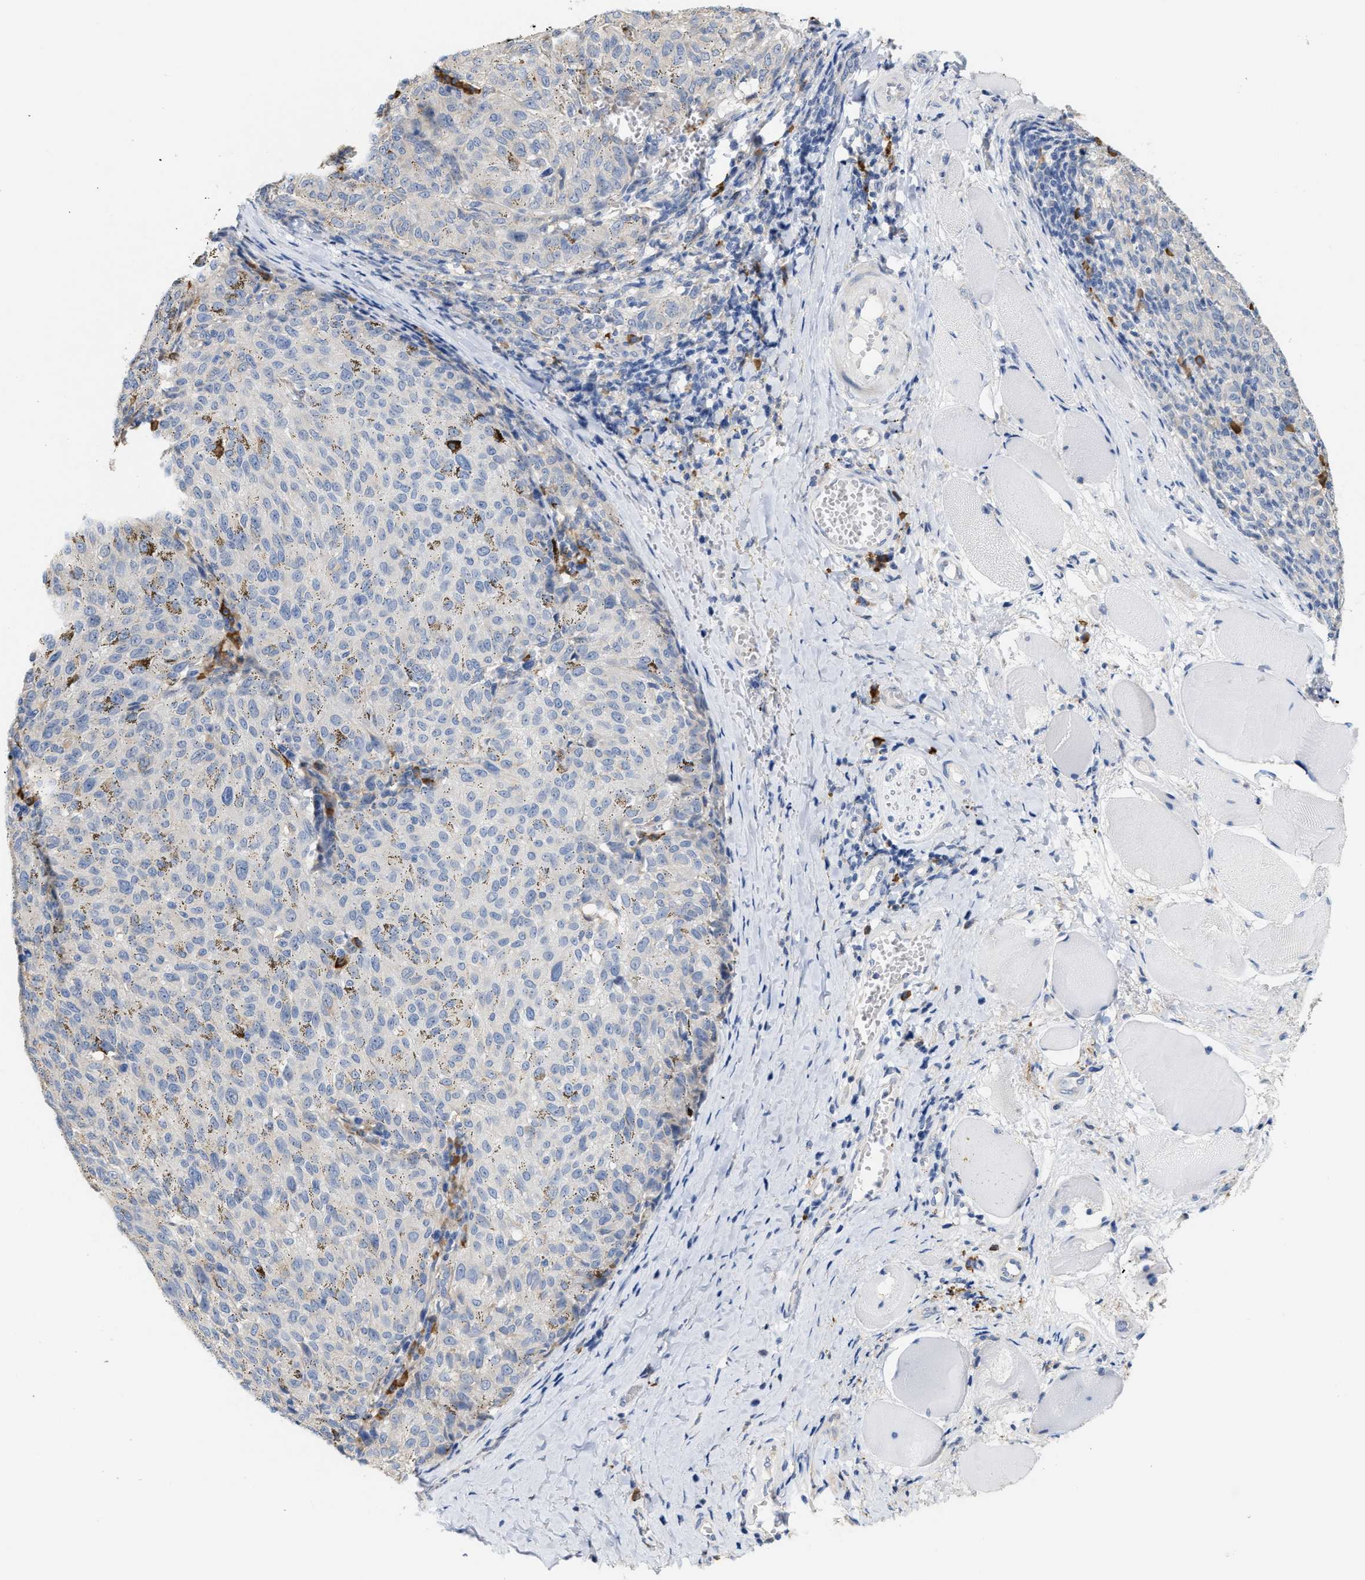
{"staining": {"intensity": "negative", "quantity": "none", "location": "none"}, "tissue": "melanoma", "cell_type": "Tumor cells", "image_type": "cancer", "snomed": [{"axis": "morphology", "description": "Malignant melanoma, NOS"}, {"axis": "topography", "description": "Skin"}], "caption": "This is a photomicrograph of immunohistochemistry staining of melanoma, which shows no staining in tumor cells. (Stains: DAB immunohistochemistry (IHC) with hematoxylin counter stain, Microscopy: brightfield microscopy at high magnification).", "gene": "RYR2", "patient": {"sex": "female", "age": 72}}